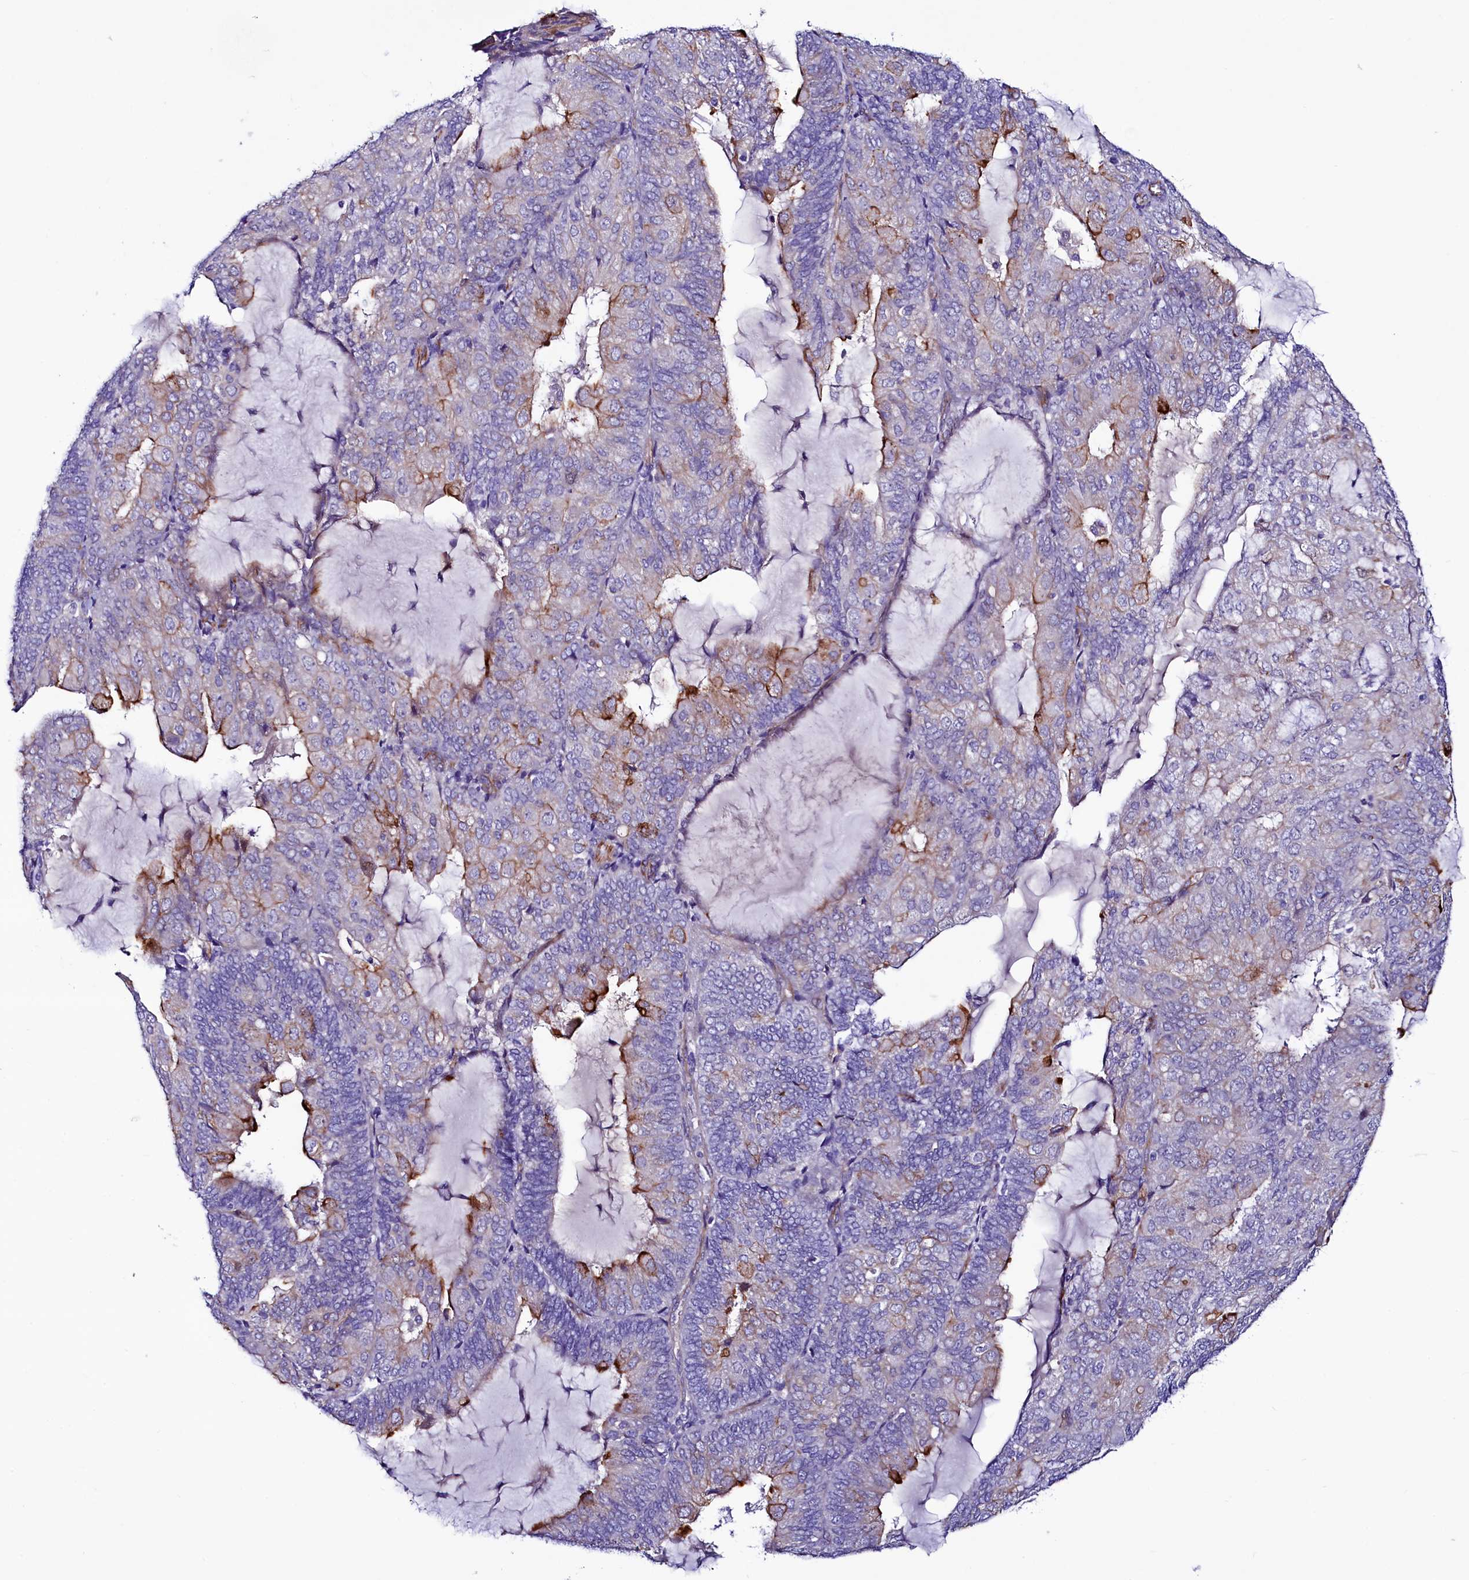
{"staining": {"intensity": "negative", "quantity": "none", "location": "none"}, "tissue": "endometrial cancer", "cell_type": "Tumor cells", "image_type": "cancer", "snomed": [{"axis": "morphology", "description": "Adenocarcinoma, NOS"}, {"axis": "topography", "description": "Endometrium"}], "caption": "Human endometrial cancer stained for a protein using immunohistochemistry (IHC) demonstrates no positivity in tumor cells.", "gene": "SLF1", "patient": {"sex": "female", "age": 81}}